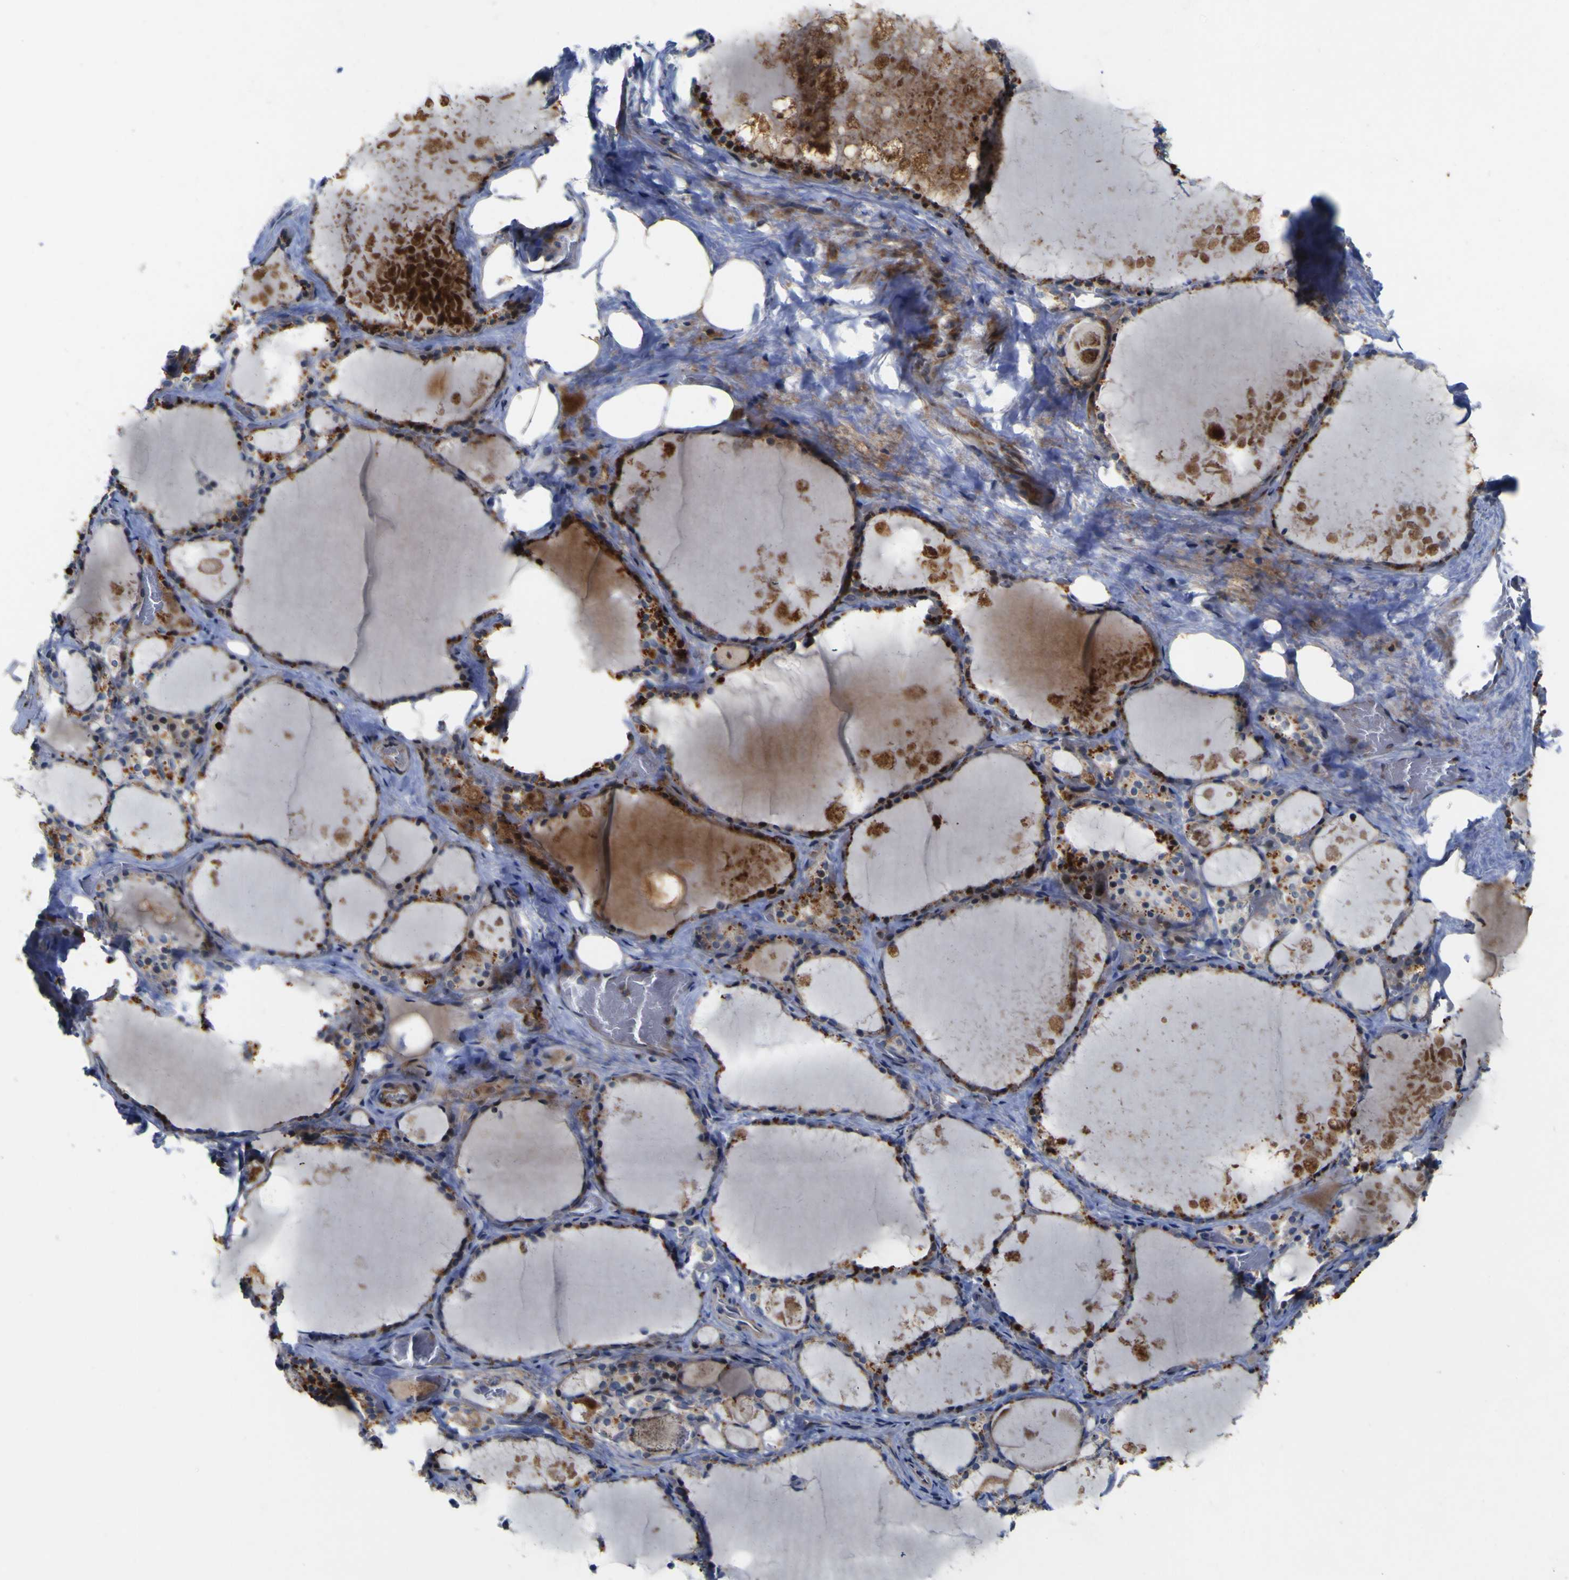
{"staining": {"intensity": "moderate", "quantity": "25%-75%", "location": "cytoplasmic/membranous"}, "tissue": "thyroid gland", "cell_type": "Glandular cells", "image_type": "normal", "snomed": [{"axis": "morphology", "description": "Normal tissue, NOS"}, {"axis": "topography", "description": "Thyroid gland"}], "caption": "Moderate cytoplasmic/membranous positivity is identified in about 25%-75% of glandular cells in unremarkable thyroid gland. Nuclei are stained in blue.", "gene": "NAV1", "patient": {"sex": "male", "age": 61}}